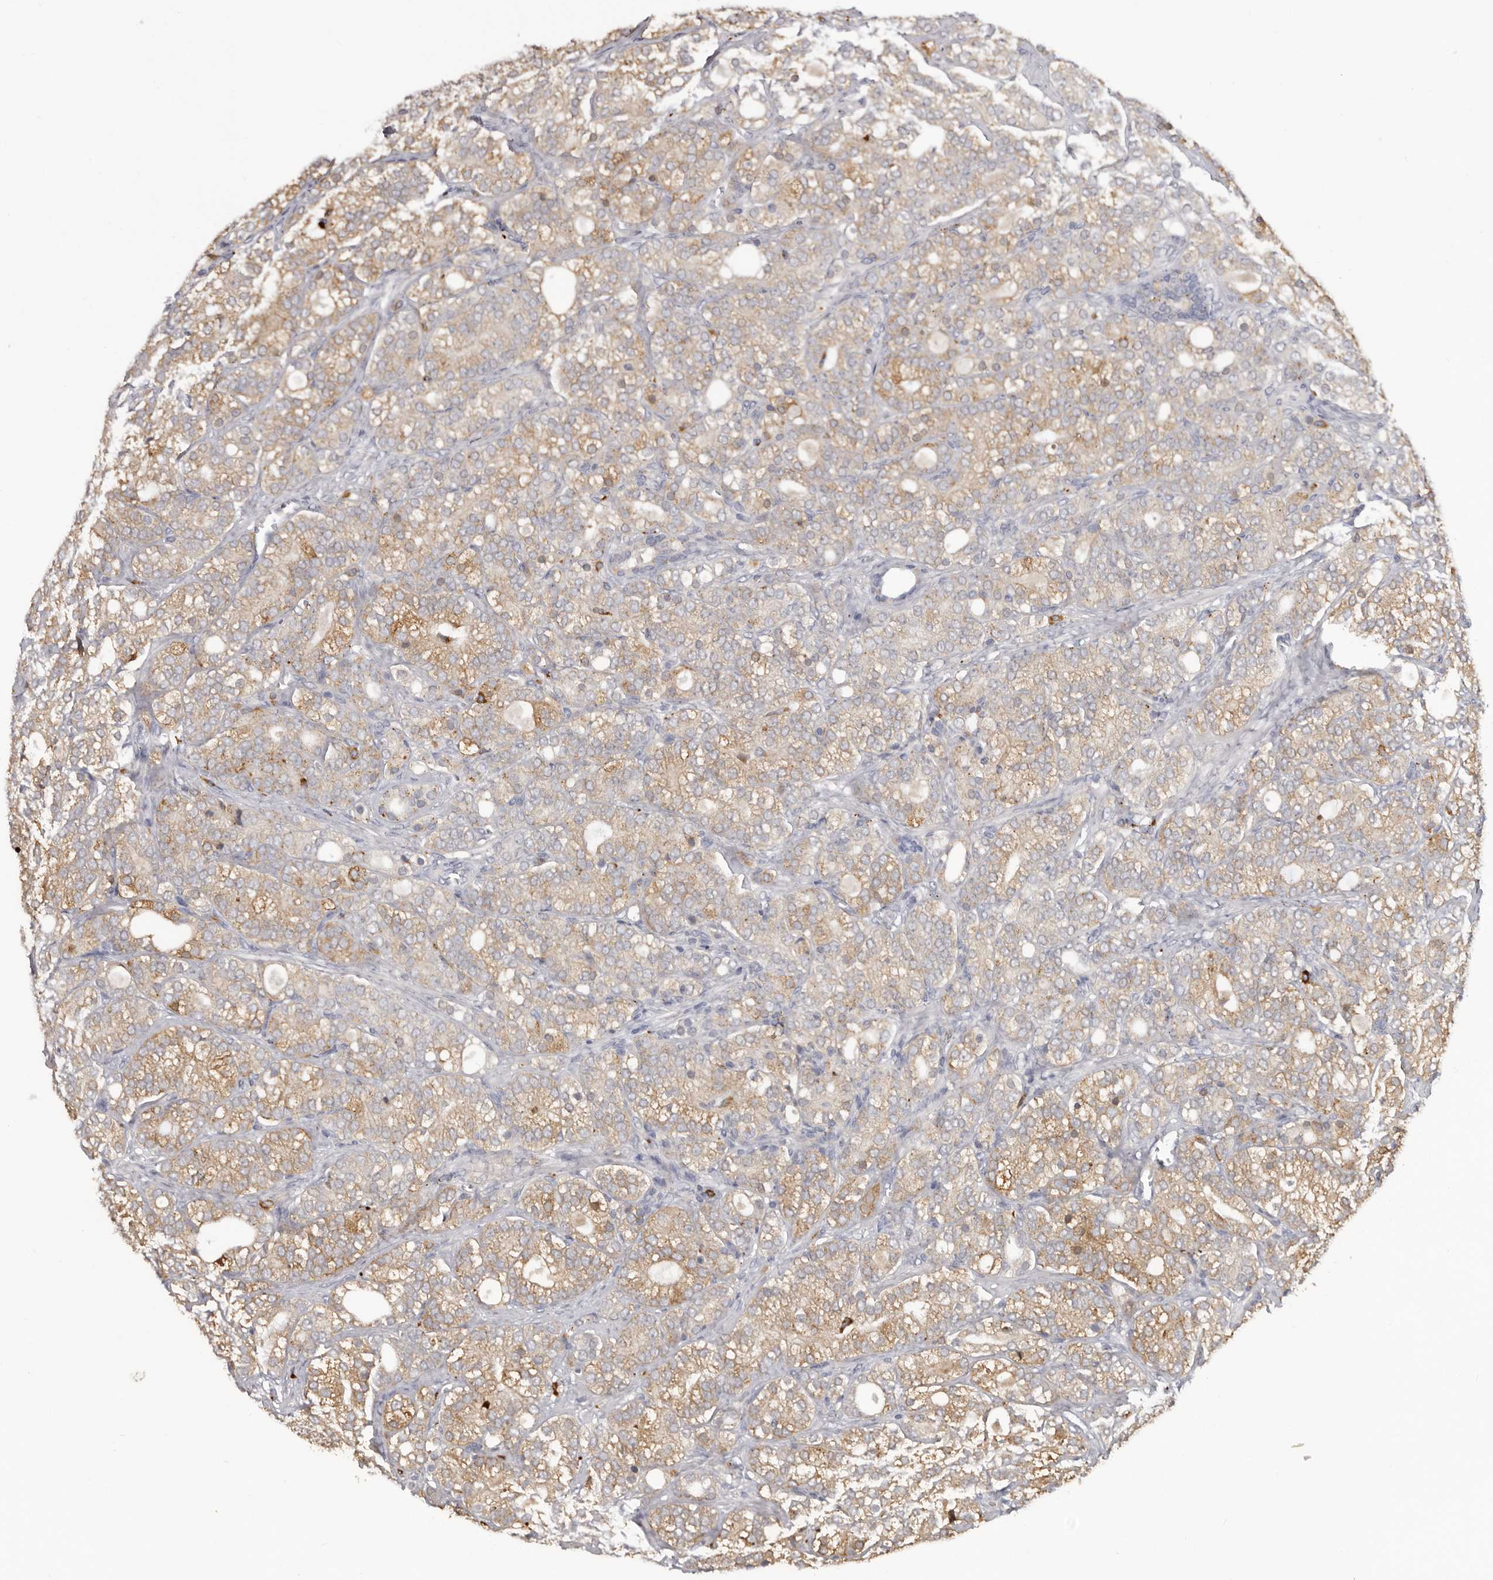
{"staining": {"intensity": "weak", "quantity": ">75%", "location": "cytoplasmic/membranous"}, "tissue": "prostate cancer", "cell_type": "Tumor cells", "image_type": "cancer", "snomed": [{"axis": "morphology", "description": "Adenocarcinoma, High grade"}, {"axis": "topography", "description": "Prostate"}], "caption": "Immunohistochemical staining of human high-grade adenocarcinoma (prostate) exhibits weak cytoplasmic/membranous protein expression in about >75% of tumor cells. Nuclei are stained in blue.", "gene": "DAP", "patient": {"sex": "male", "age": 57}}